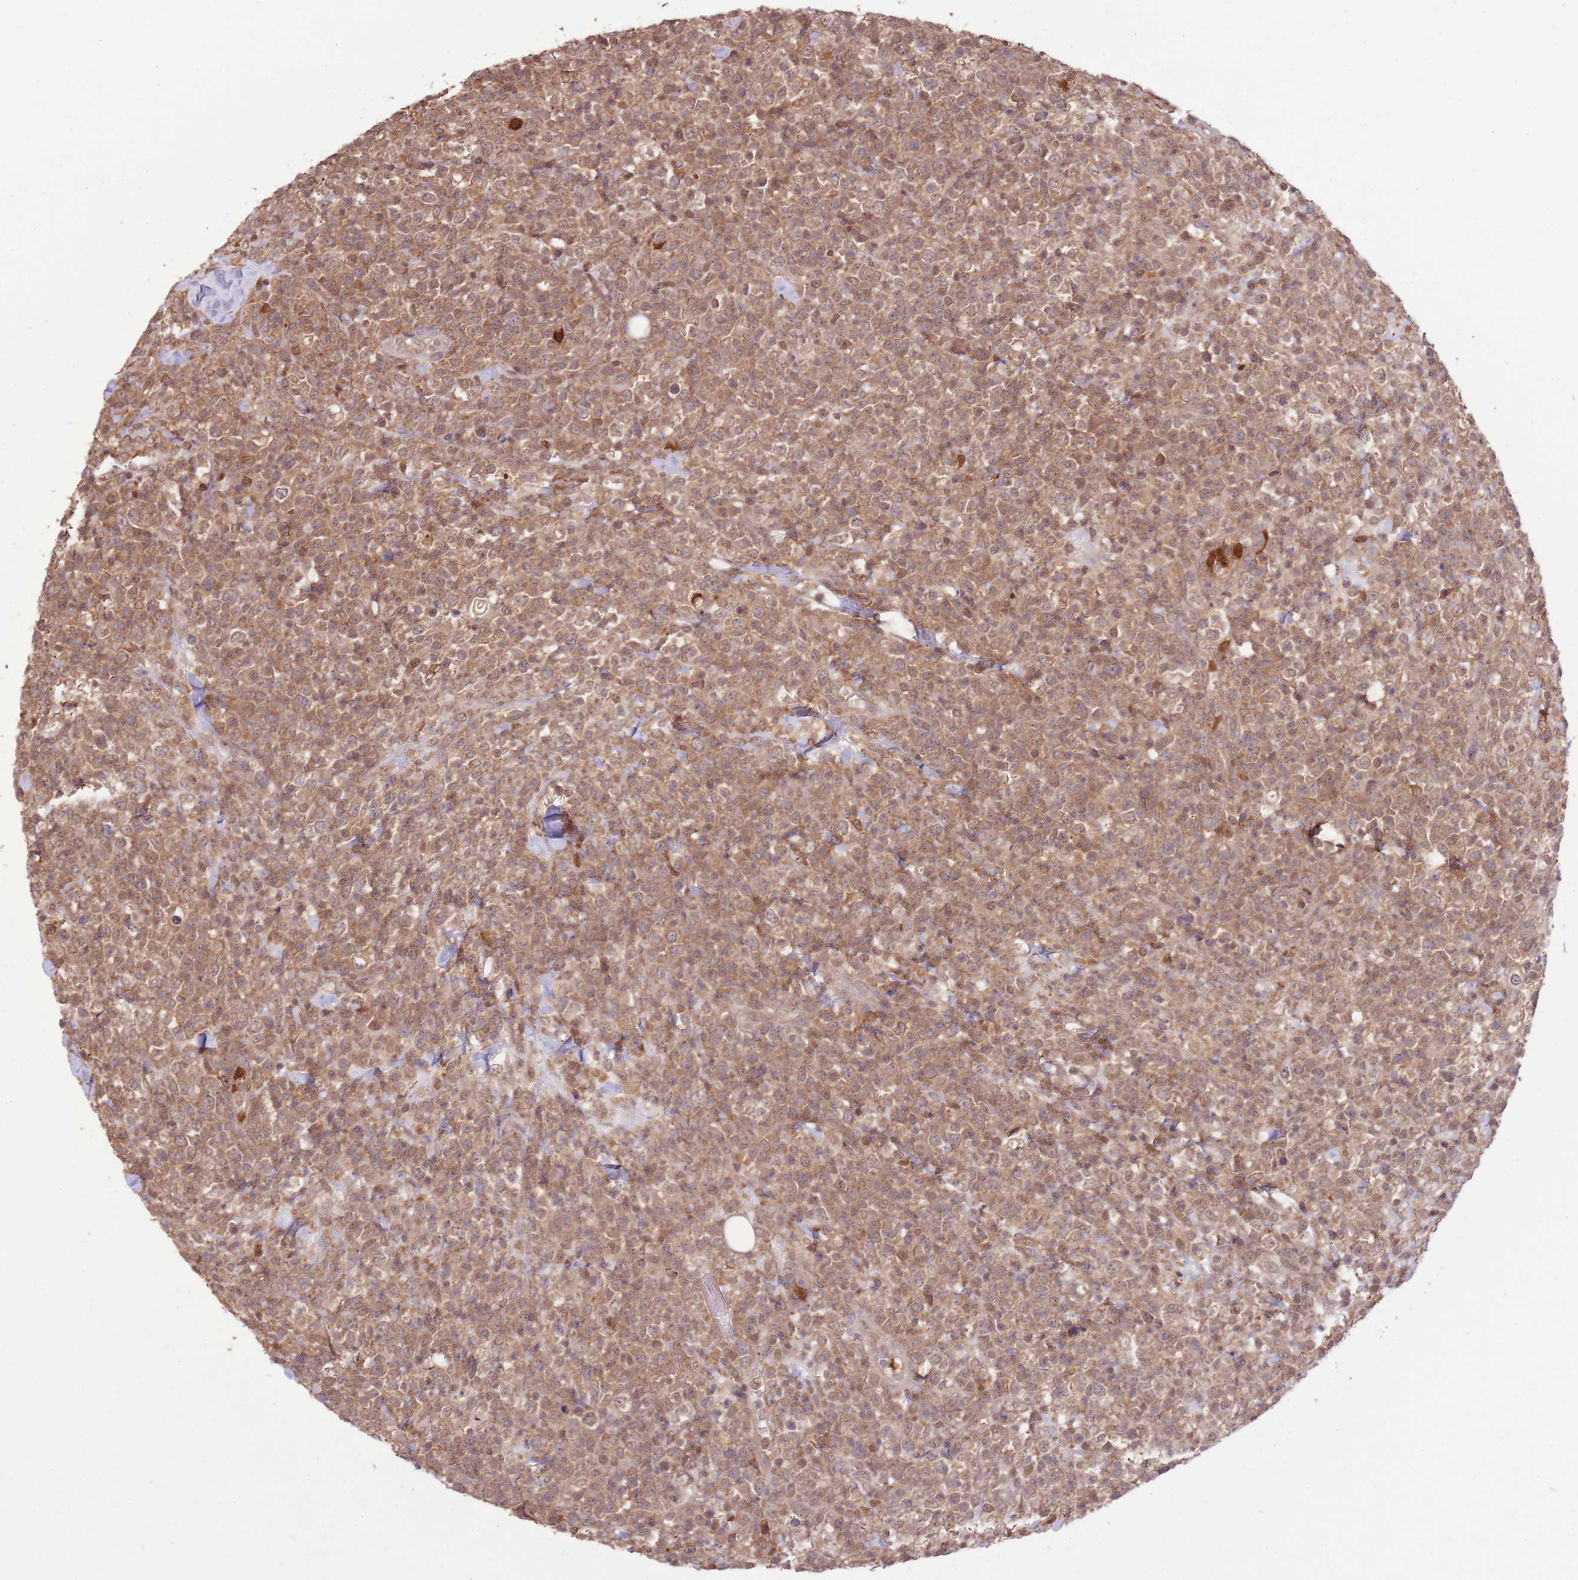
{"staining": {"intensity": "moderate", "quantity": ">75%", "location": "cytoplasmic/membranous,nuclear"}, "tissue": "lymphoma", "cell_type": "Tumor cells", "image_type": "cancer", "snomed": [{"axis": "morphology", "description": "Malignant lymphoma, non-Hodgkin's type, High grade"}, {"axis": "topography", "description": "Colon"}], "caption": "A photomicrograph of human lymphoma stained for a protein demonstrates moderate cytoplasmic/membranous and nuclear brown staining in tumor cells.", "gene": "AMIGO1", "patient": {"sex": "female", "age": 53}}